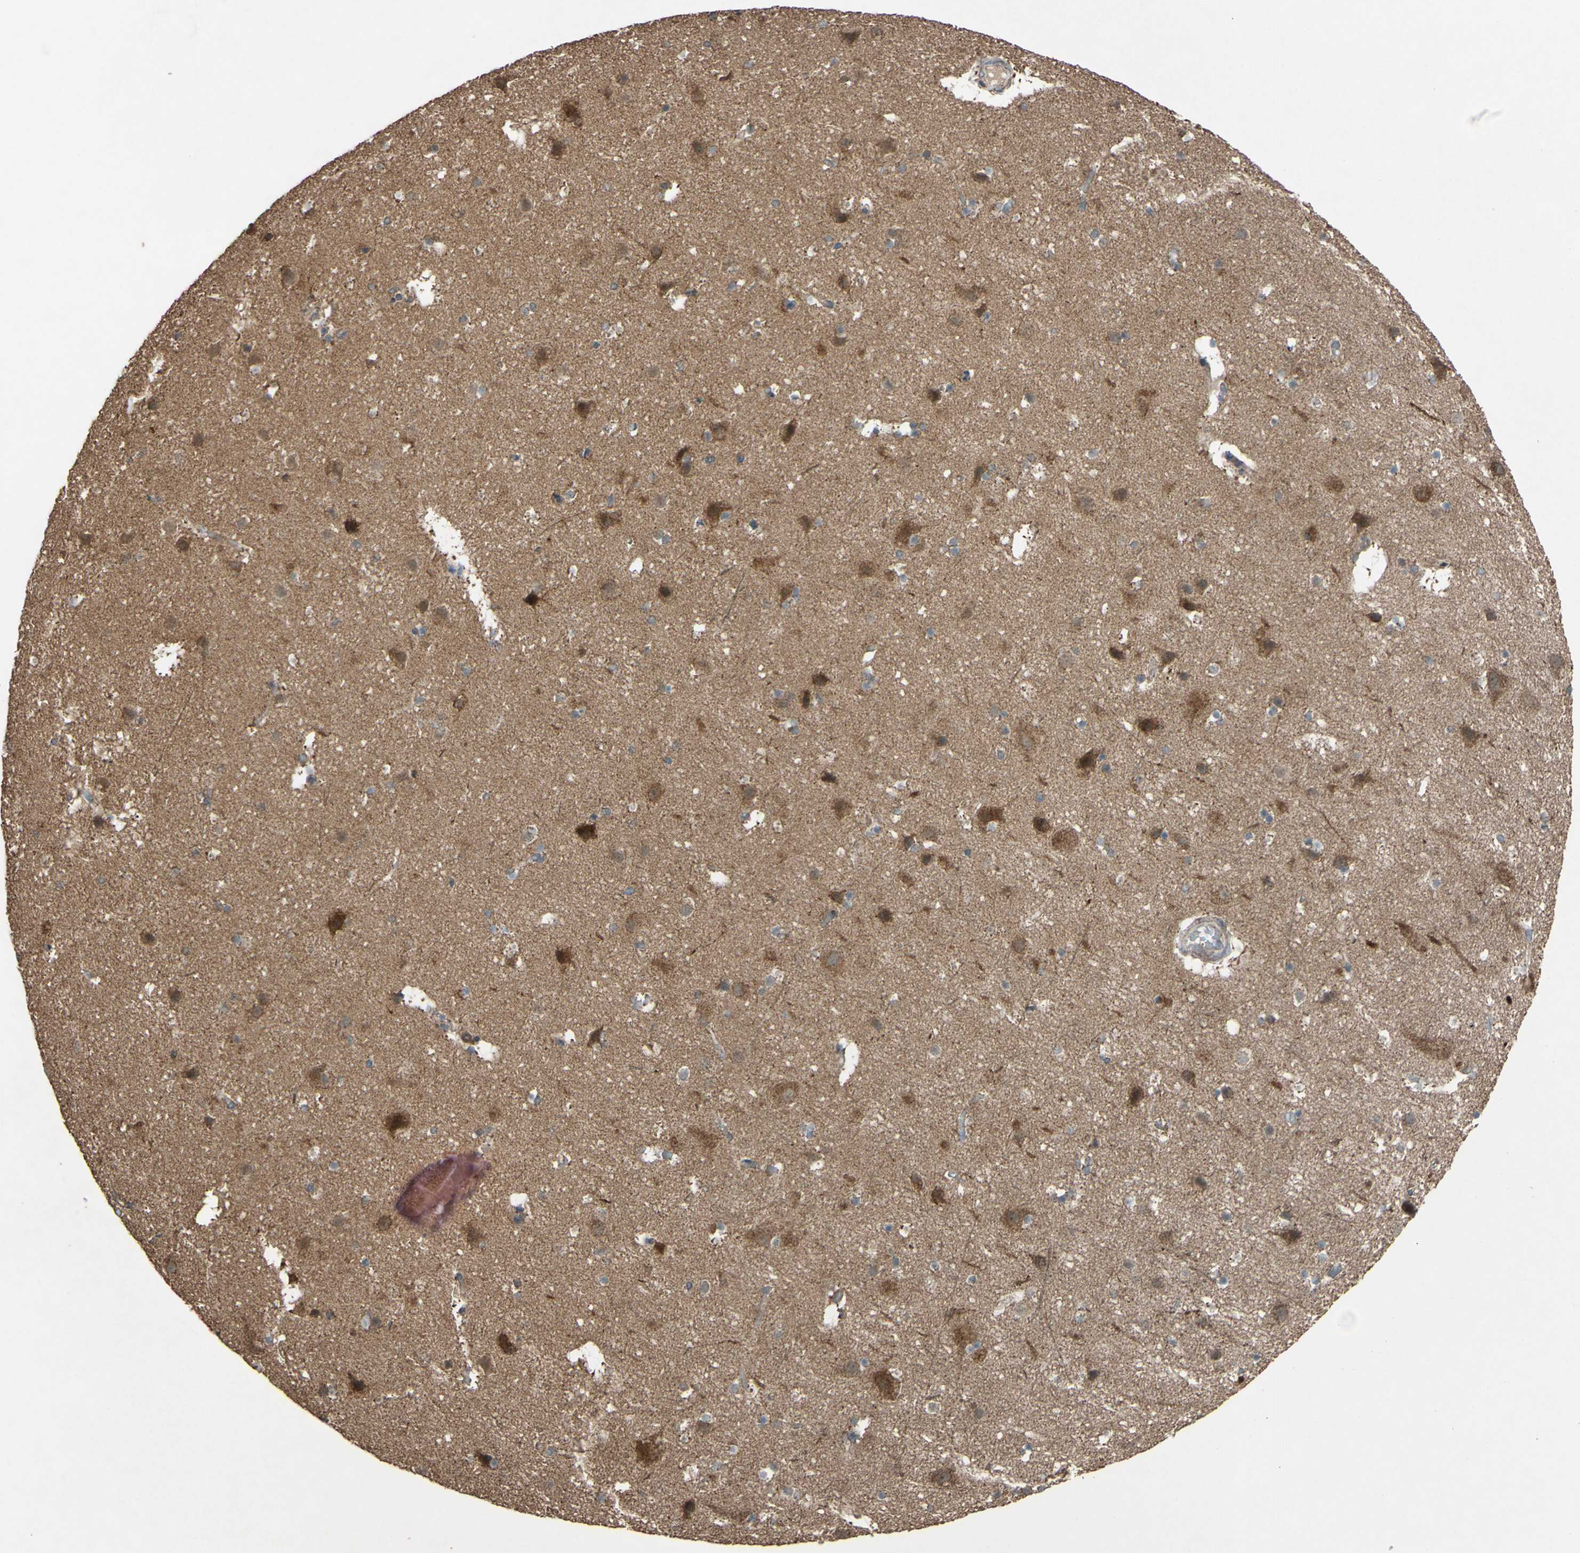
{"staining": {"intensity": "moderate", "quantity": "25%-75%", "location": "cytoplasmic/membranous"}, "tissue": "cerebral cortex", "cell_type": "Endothelial cells", "image_type": "normal", "snomed": [{"axis": "morphology", "description": "Normal tissue, NOS"}, {"axis": "topography", "description": "Cerebral cortex"}], "caption": "Protein staining exhibits moderate cytoplasmic/membranous positivity in approximately 25%-75% of endothelial cells in benign cerebral cortex.", "gene": "ACOT8", "patient": {"sex": "male", "age": 45}}